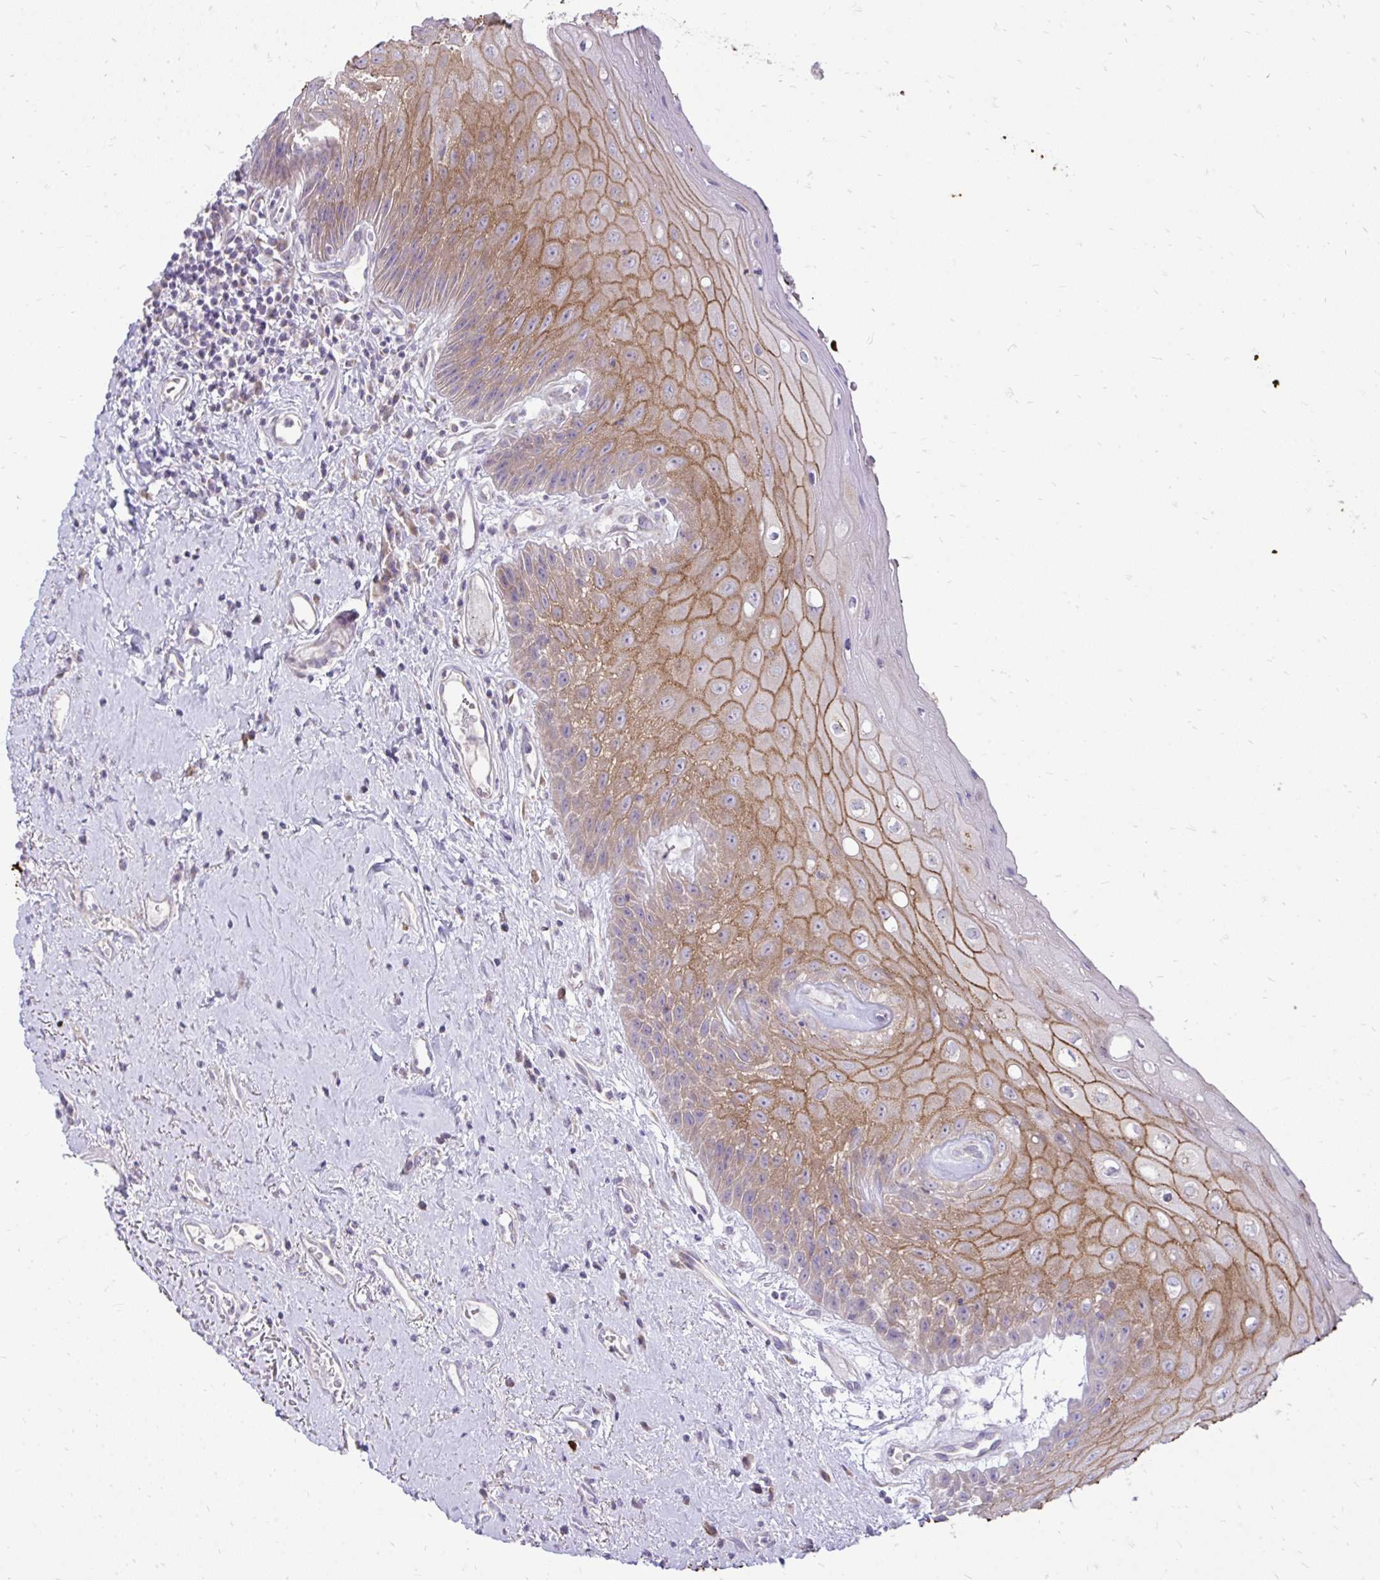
{"staining": {"intensity": "moderate", "quantity": "25%-75%", "location": "cytoplasmic/membranous"}, "tissue": "oral mucosa", "cell_type": "Squamous epithelial cells", "image_type": "normal", "snomed": [{"axis": "morphology", "description": "Normal tissue, NOS"}, {"axis": "morphology", "description": "Squamous cell carcinoma, NOS"}, {"axis": "topography", "description": "Oral tissue"}, {"axis": "topography", "description": "Peripheral nerve tissue"}, {"axis": "topography", "description": "Head-Neck"}], "caption": "Protein expression analysis of benign oral mucosa shows moderate cytoplasmic/membranous staining in about 25%-75% of squamous epithelial cells. (DAB IHC with brightfield microscopy, high magnification).", "gene": "SPTBN2", "patient": {"sex": "female", "age": 59}}